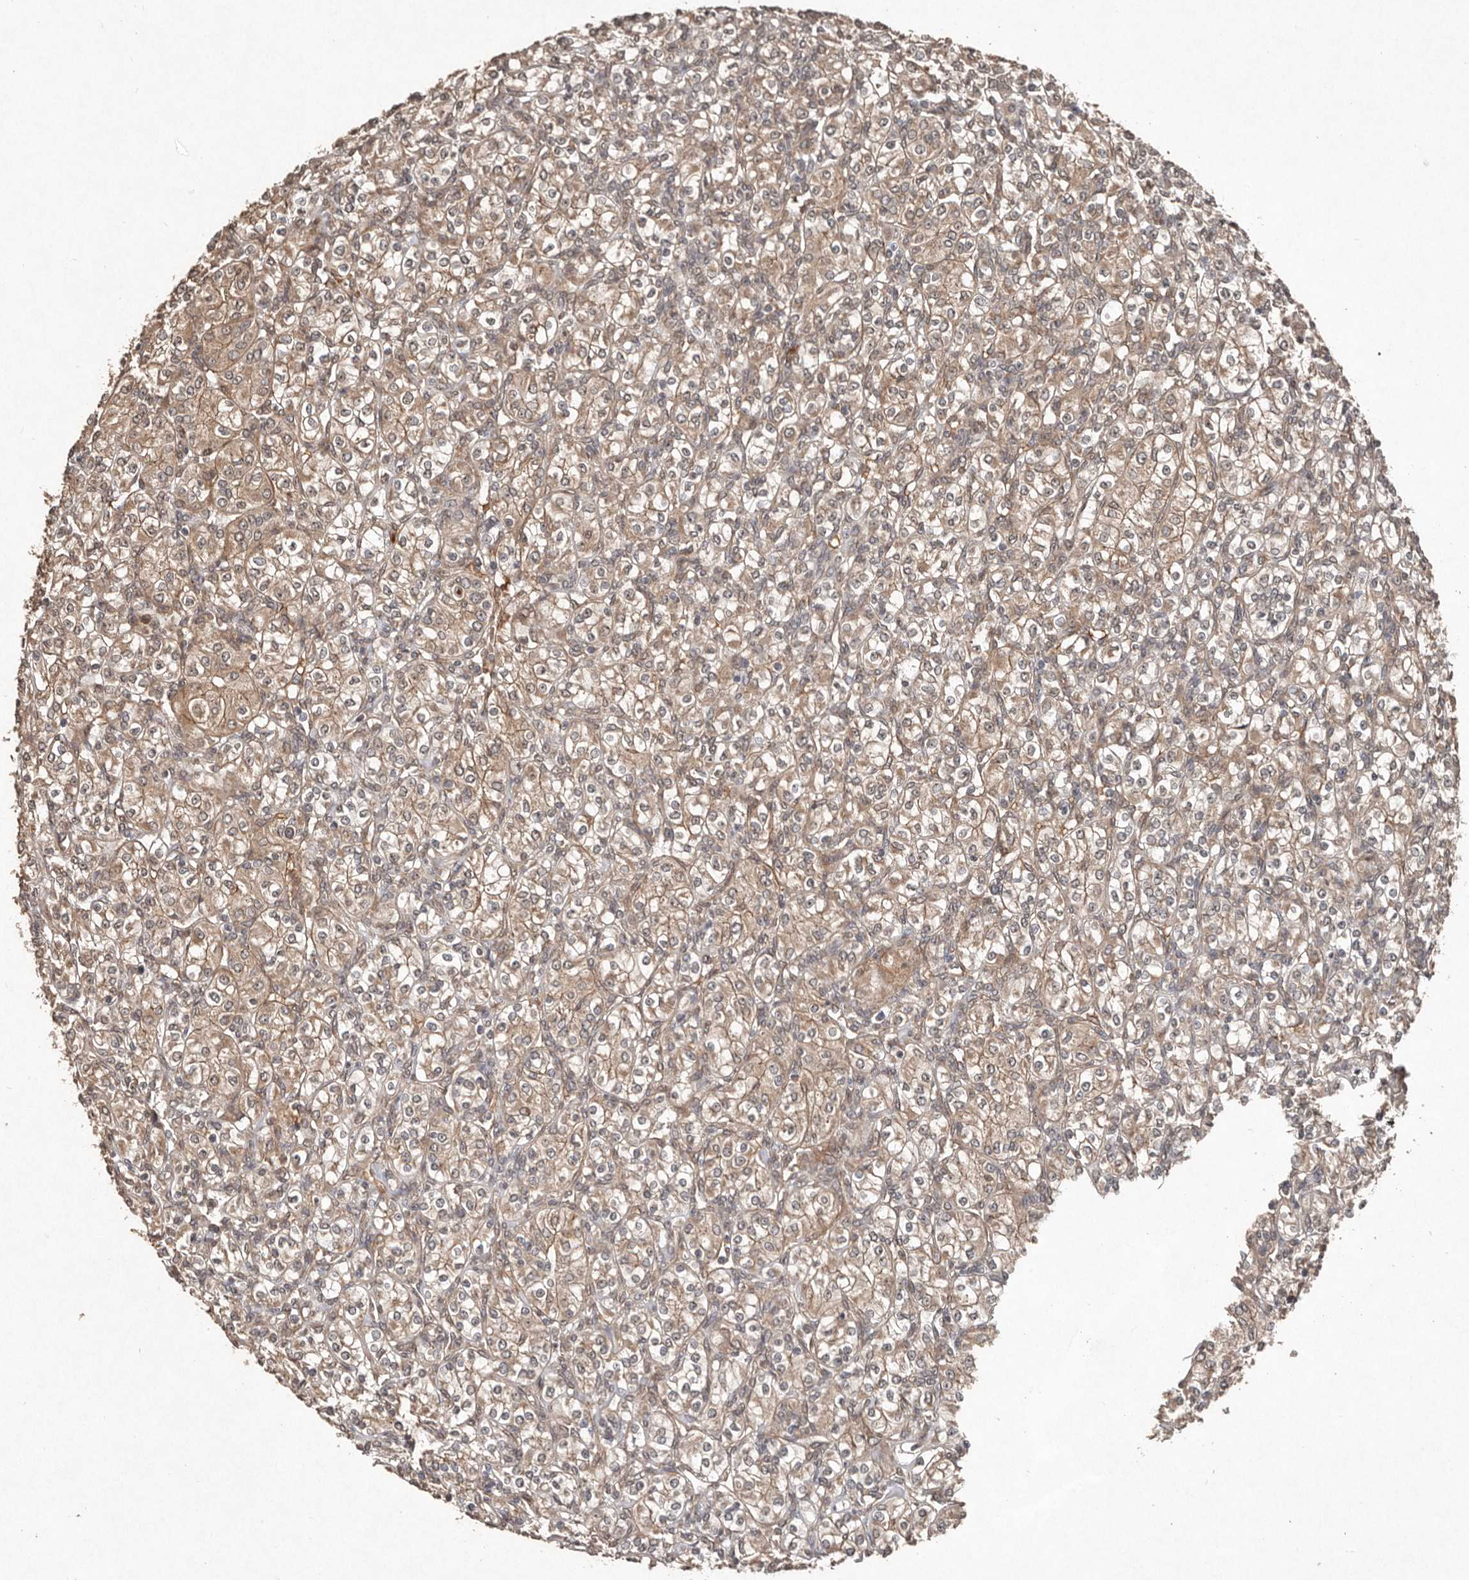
{"staining": {"intensity": "weak", "quantity": ">75%", "location": "cytoplasmic/membranous"}, "tissue": "renal cancer", "cell_type": "Tumor cells", "image_type": "cancer", "snomed": [{"axis": "morphology", "description": "Adenocarcinoma, NOS"}, {"axis": "topography", "description": "Kidney"}], "caption": "A brown stain shows weak cytoplasmic/membranous positivity of a protein in adenocarcinoma (renal) tumor cells.", "gene": "DIP2C", "patient": {"sex": "male", "age": 77}}